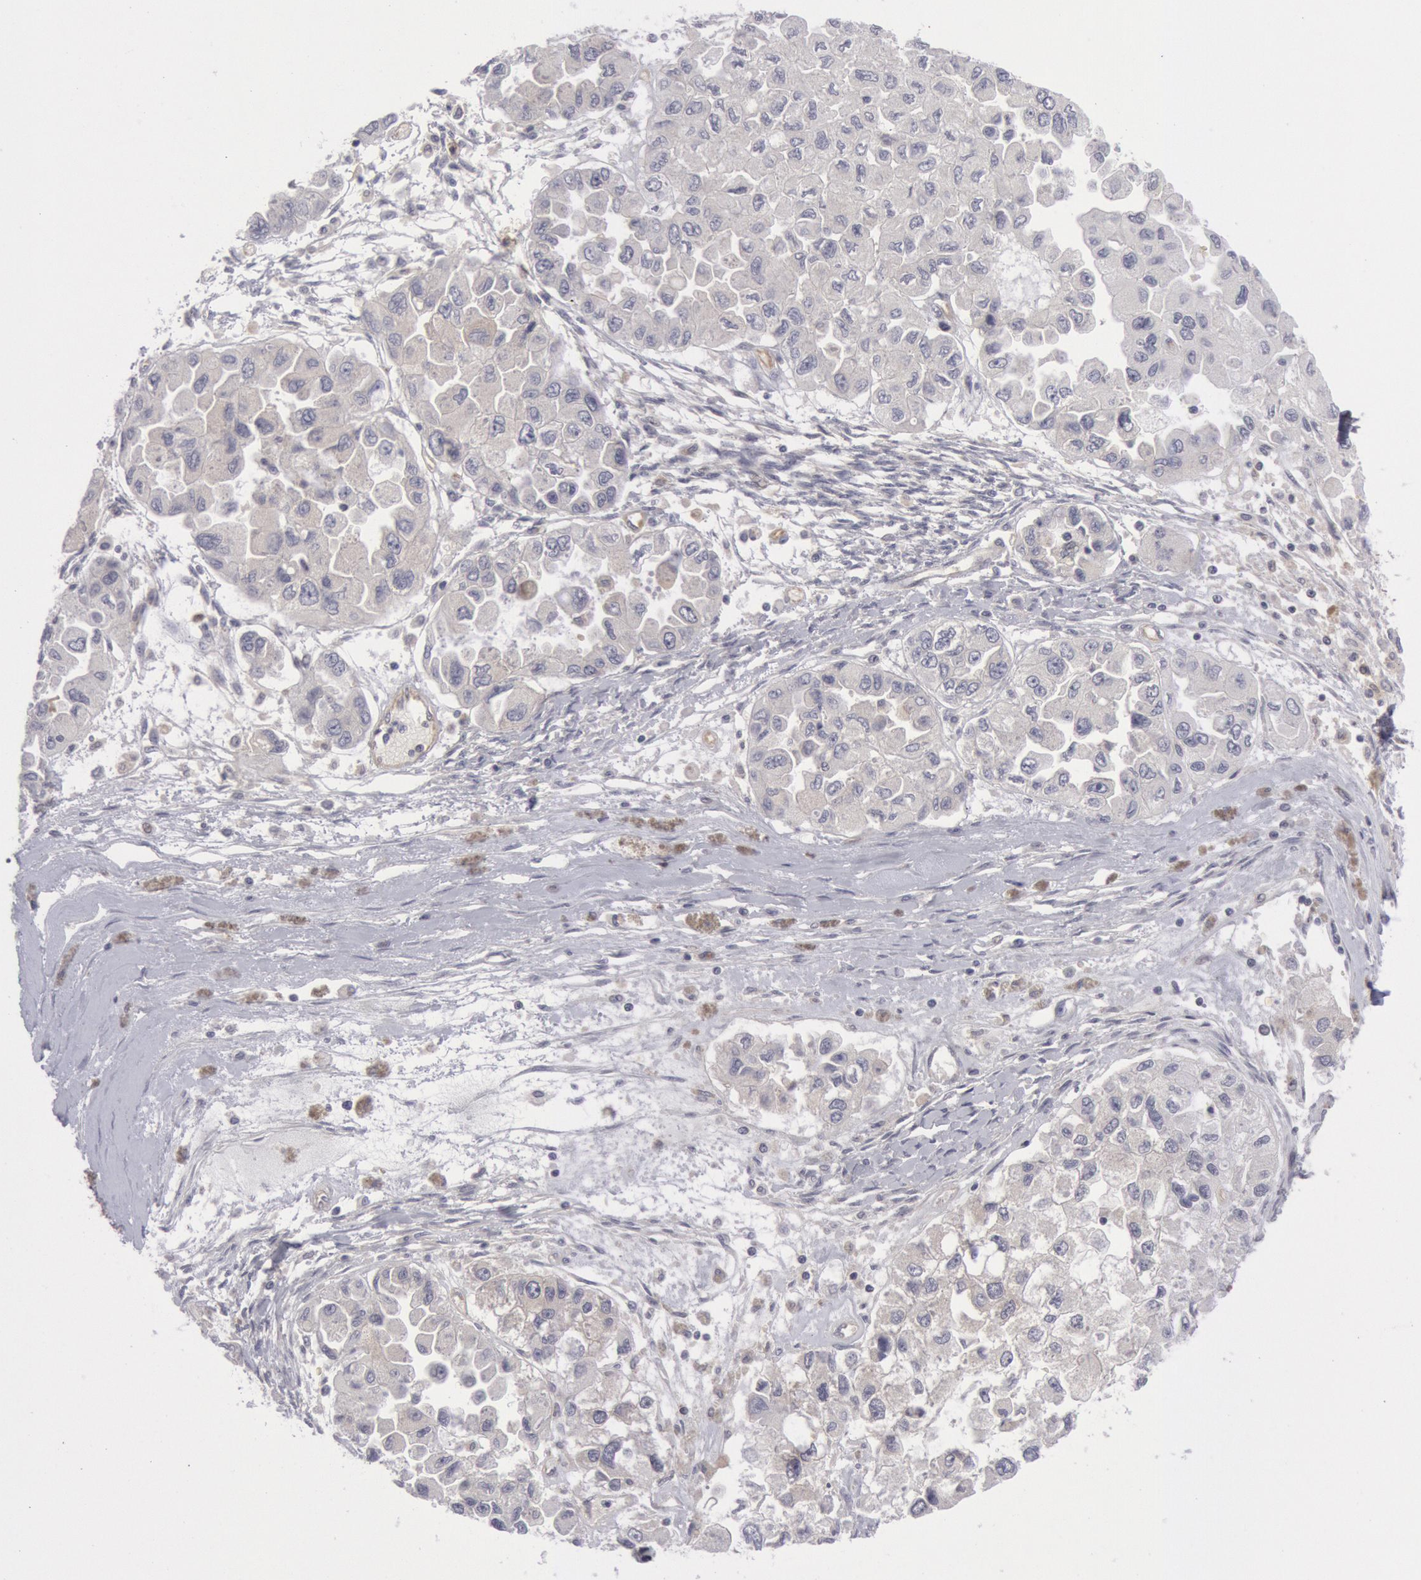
{"staining": {"intensity": "negative", "quantity": "none", "location": "none"}, "tissue": "ovarian cancer", "cell_type": "Tumor cells", "image_type": "cancer", "snomed": [{"axis": "morphology", "description": "Cystadenocarcinoma, serous, NOS"}, {"axis": "topography", "description": "Ovary"}], "caption": "IHC micrograph of human ovarian serous cystadenocarcinoma stained for a protein (brown), which shows no expression in tumor cells.", "gene": "IKBKB", "patient": {"sex": "female", "age": 84}}